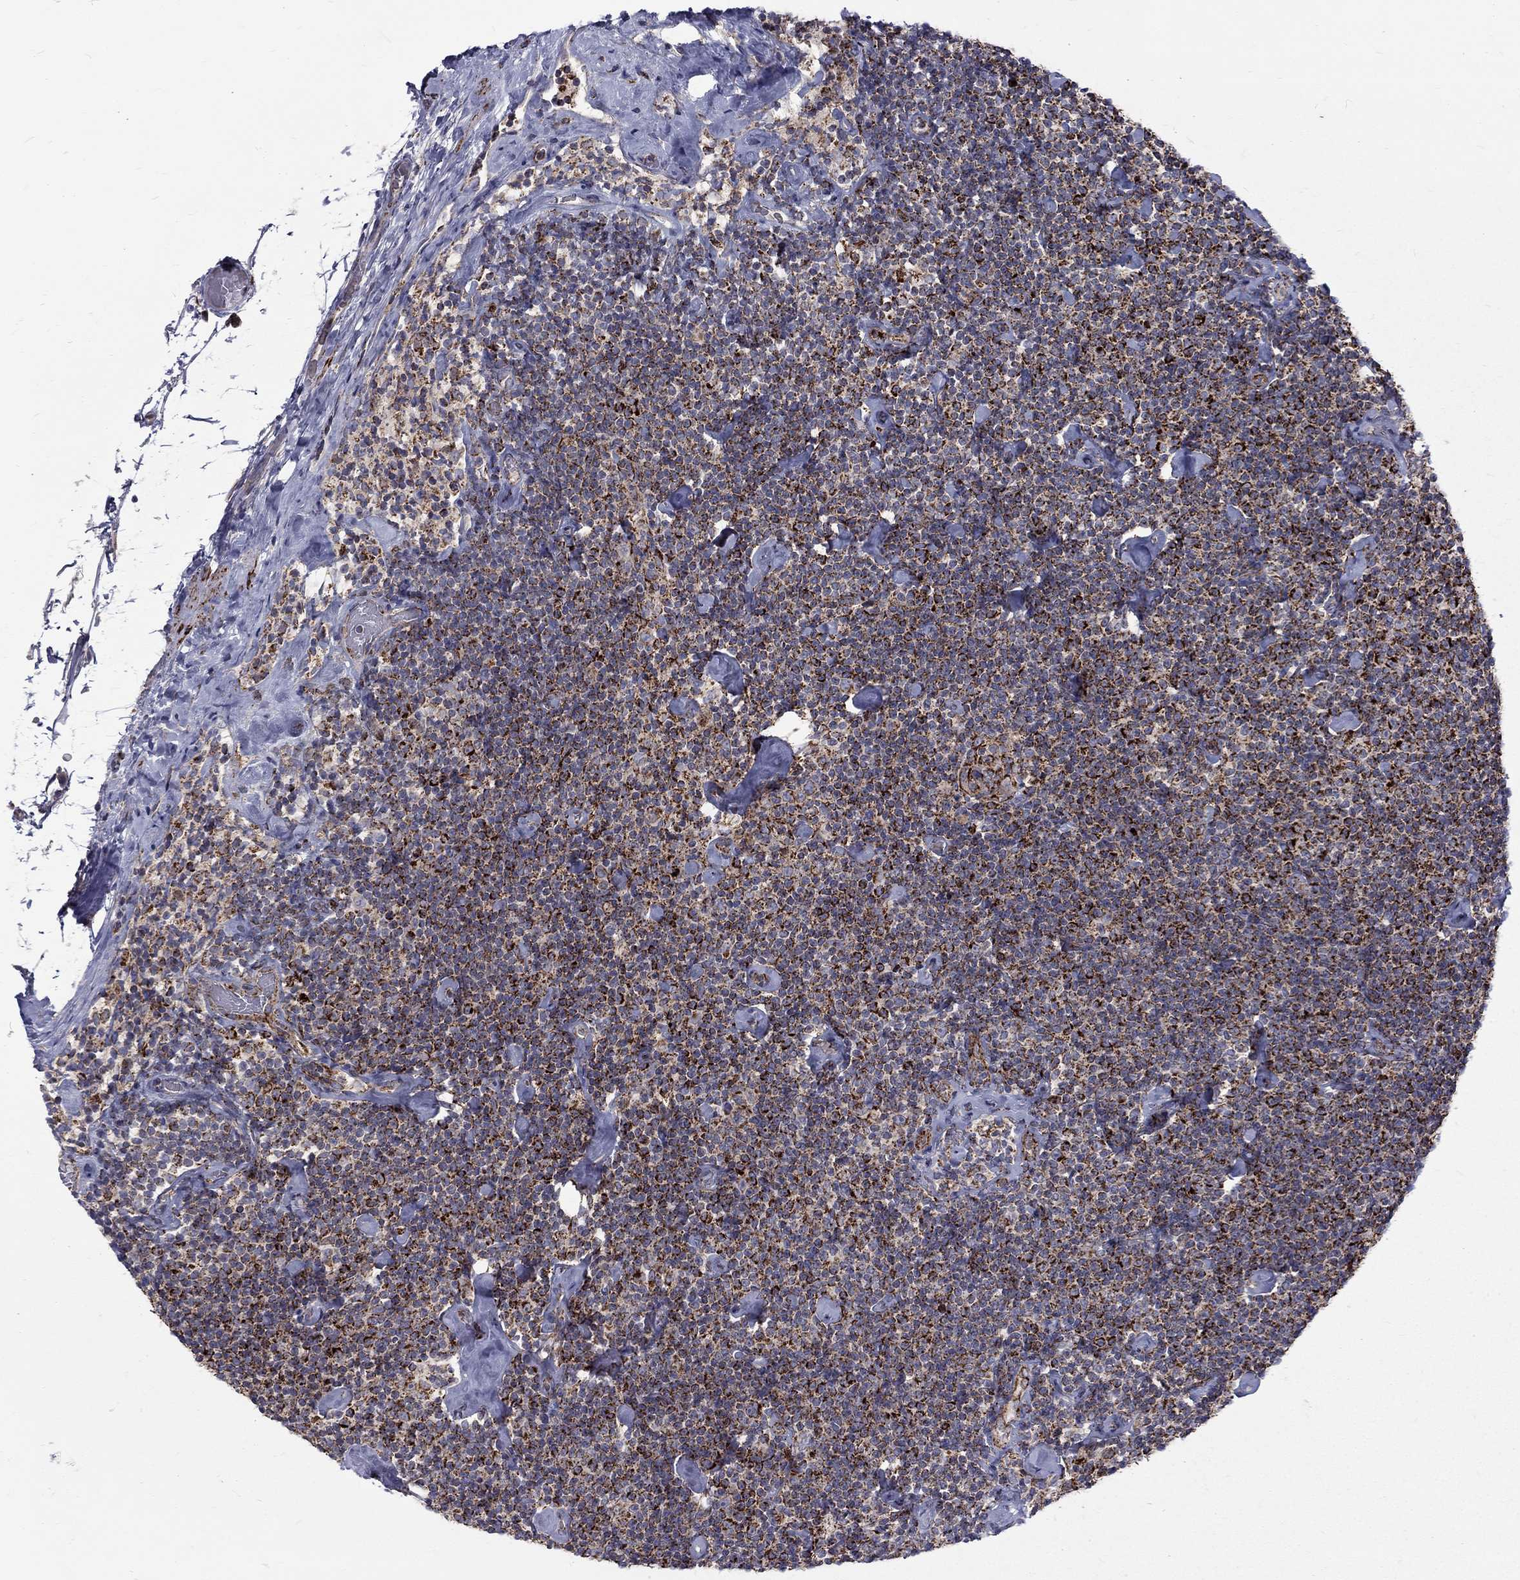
{"staining": {"intensity": "strong", "quantity": ">75%", "location": "cytoplasmic/membranous"}, "tissue": "lymphoma", "cell_type": "Tumor cells", "image_type": "cancer", "snomed": [{"axis": "morphology", "description": "Malignant lymphoma, non-Hodgkin's type, Low grade"}, {"axis": "topography", "description": "Lymph node"}], "caption": "IHC of malignant lymphoma, non-Hodgkin's type (low-grade) exhibits high levels of strong cytoplasmic/membranous positivity in approximately >75% of tumor cells. Immunohistochemistry (ihc) stains the protein of interest in brown and the nuclei are stained blue.", "gene": "ALDH1B1", "patient": {"sex": "male", "age": 81}}